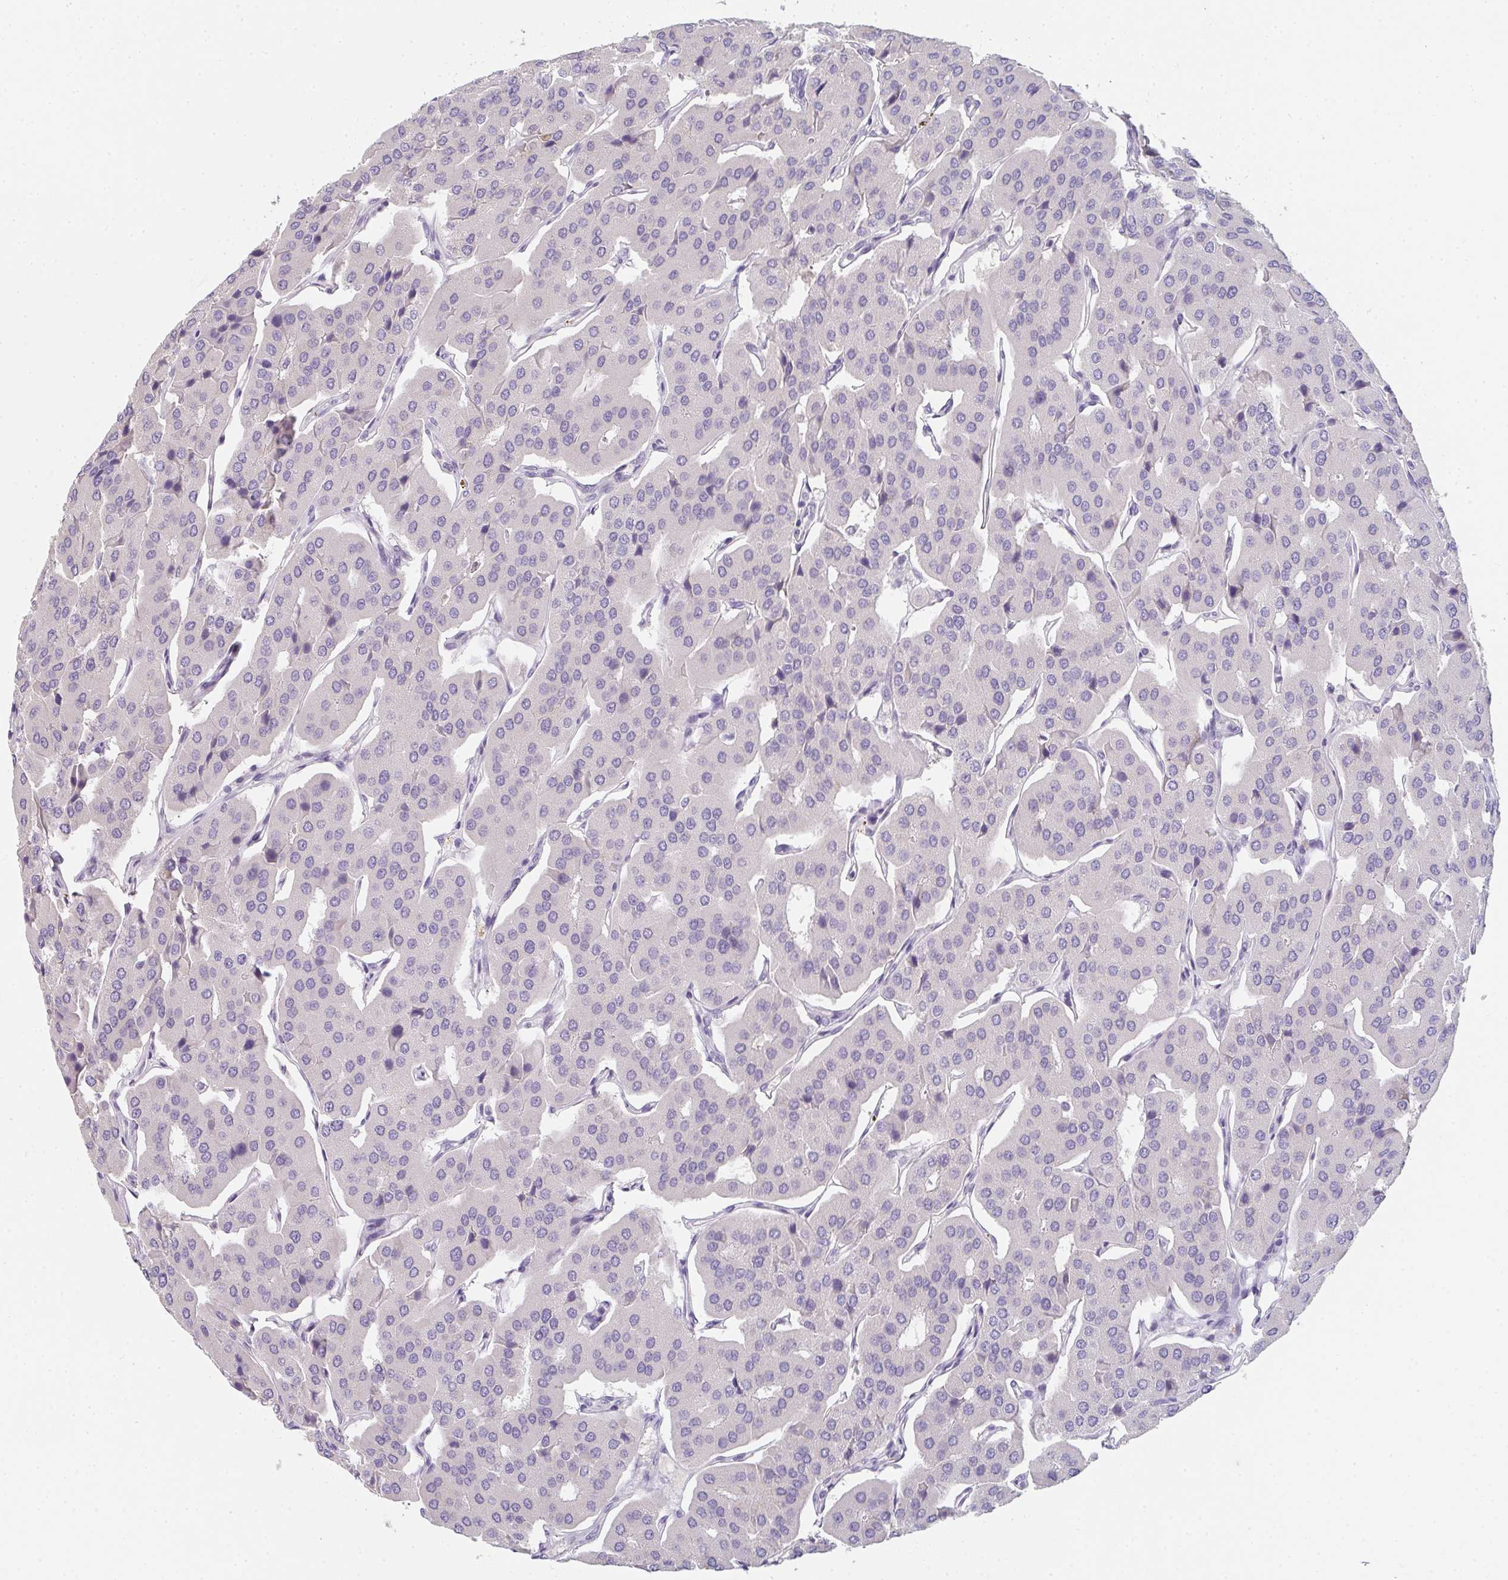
{"staining": {"intensity": "negative", "quantity": "none", "location": "none"}, "tissue": "parathyroid gland", "cell_type": "Glandular cells", "image_type": "normal", "snomed": [{"axis": "morphology", "description": "Normal tissue, NOS"}, {"axis": "morphology", "description": "Adenoma, NOS"}, {"axis": "topography", "description": "Parathyroid gland"}], "caption": "A micrograph of parathyroid gland stained for a protein demonstrates no brown staining in glandular cells.", "gene": "C1QTNF8", "patient": {"sex": "female", "age": 86}}